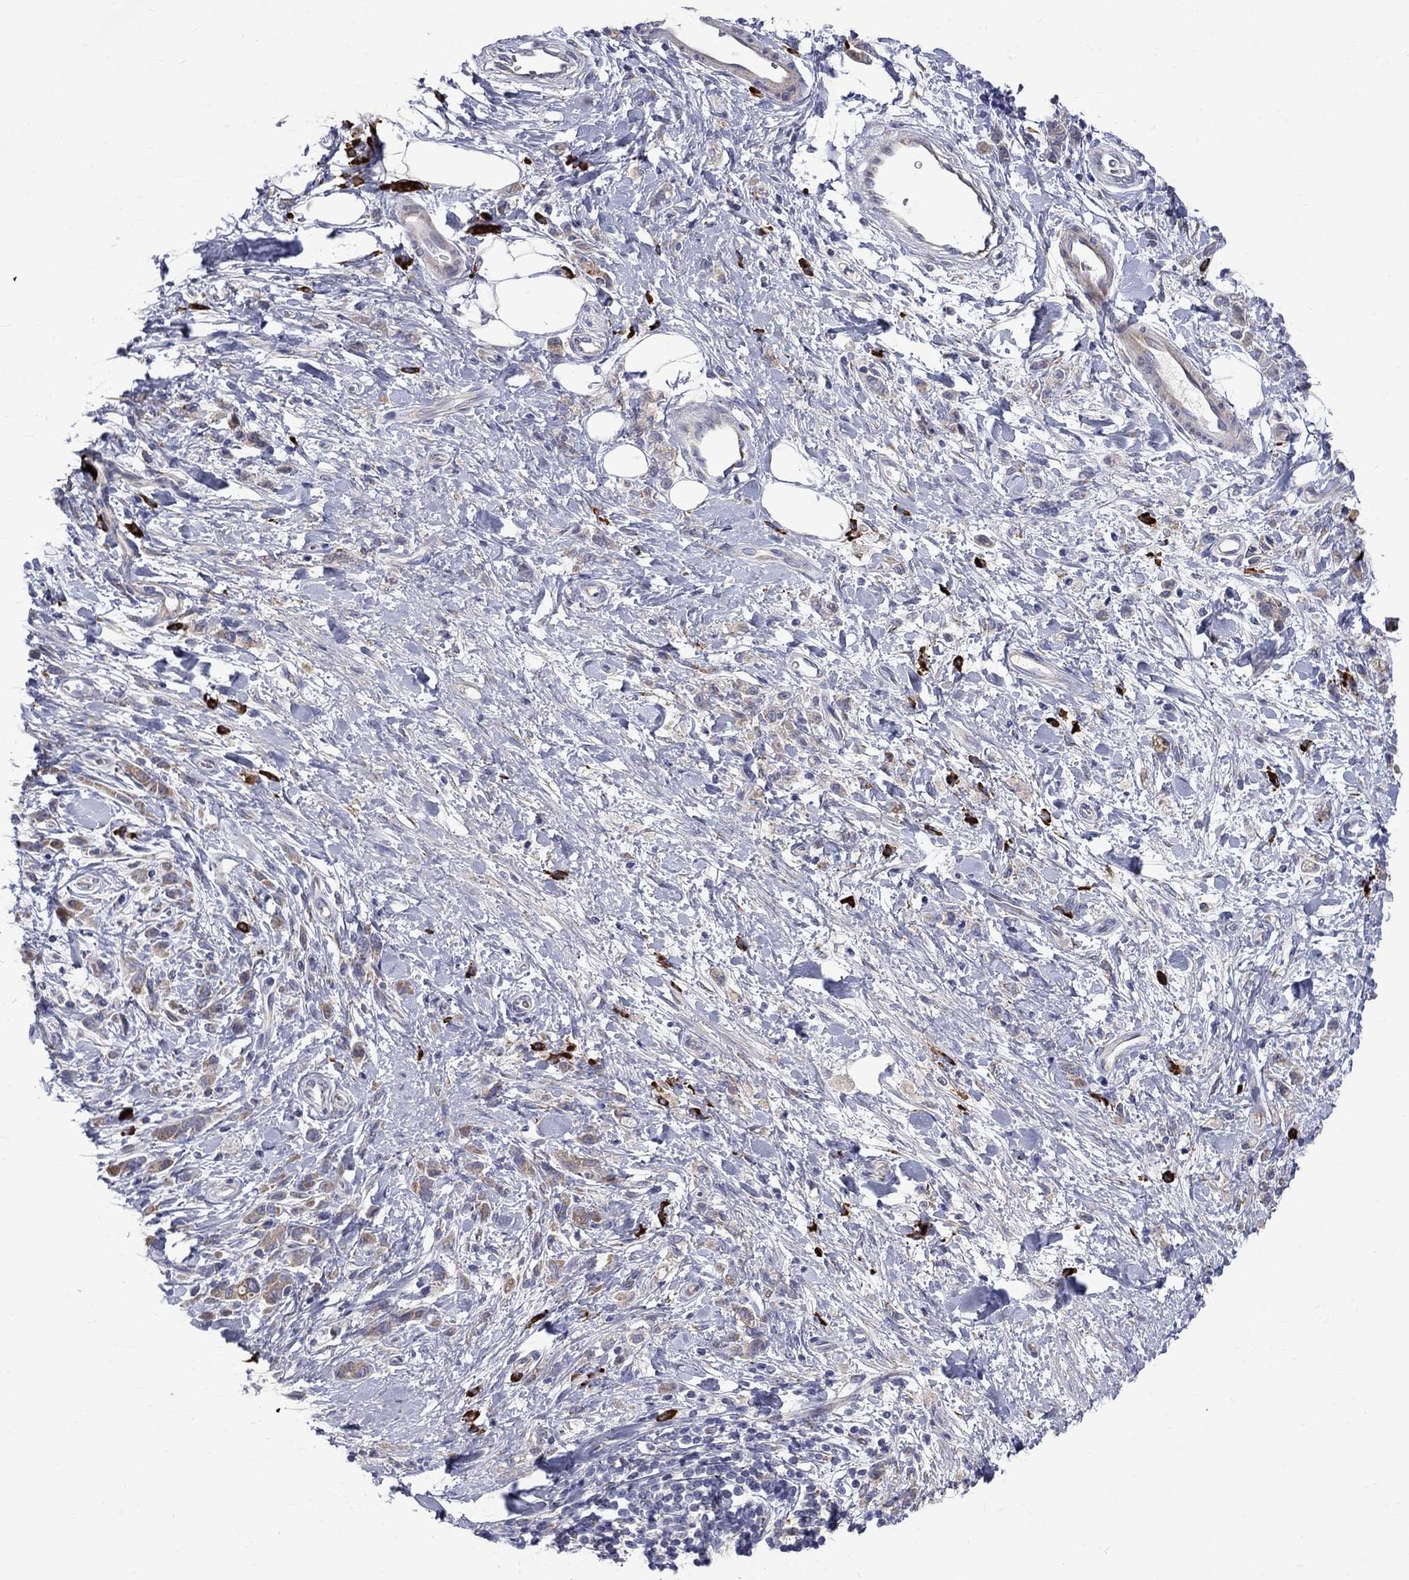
{"staining": {"intensity": "weak", "quantity": ">75%", "location": "cytoplasmic/membranous"}, "tissue": "stomach cancer", "cell_type": "Tumor cells", "image_type": "cancer", "snomed": [{"axis": "morphology", "description": "Adenocarcinoma, NOS"}, {"axis": "topography", "description": "Stomach"}], "caption": "Brown immunohistochemical staining in human adenocarcinoma (stomach) shows weak cytoplasmic/membranous staining in approximately >75% of tumor cells. Using DAB (brown) and hematoxylin (blue) stains, captured at high magnification using brightfield microscopy.", "gene": "ASNS", "patient": {"sex": "male", "age": 77}}